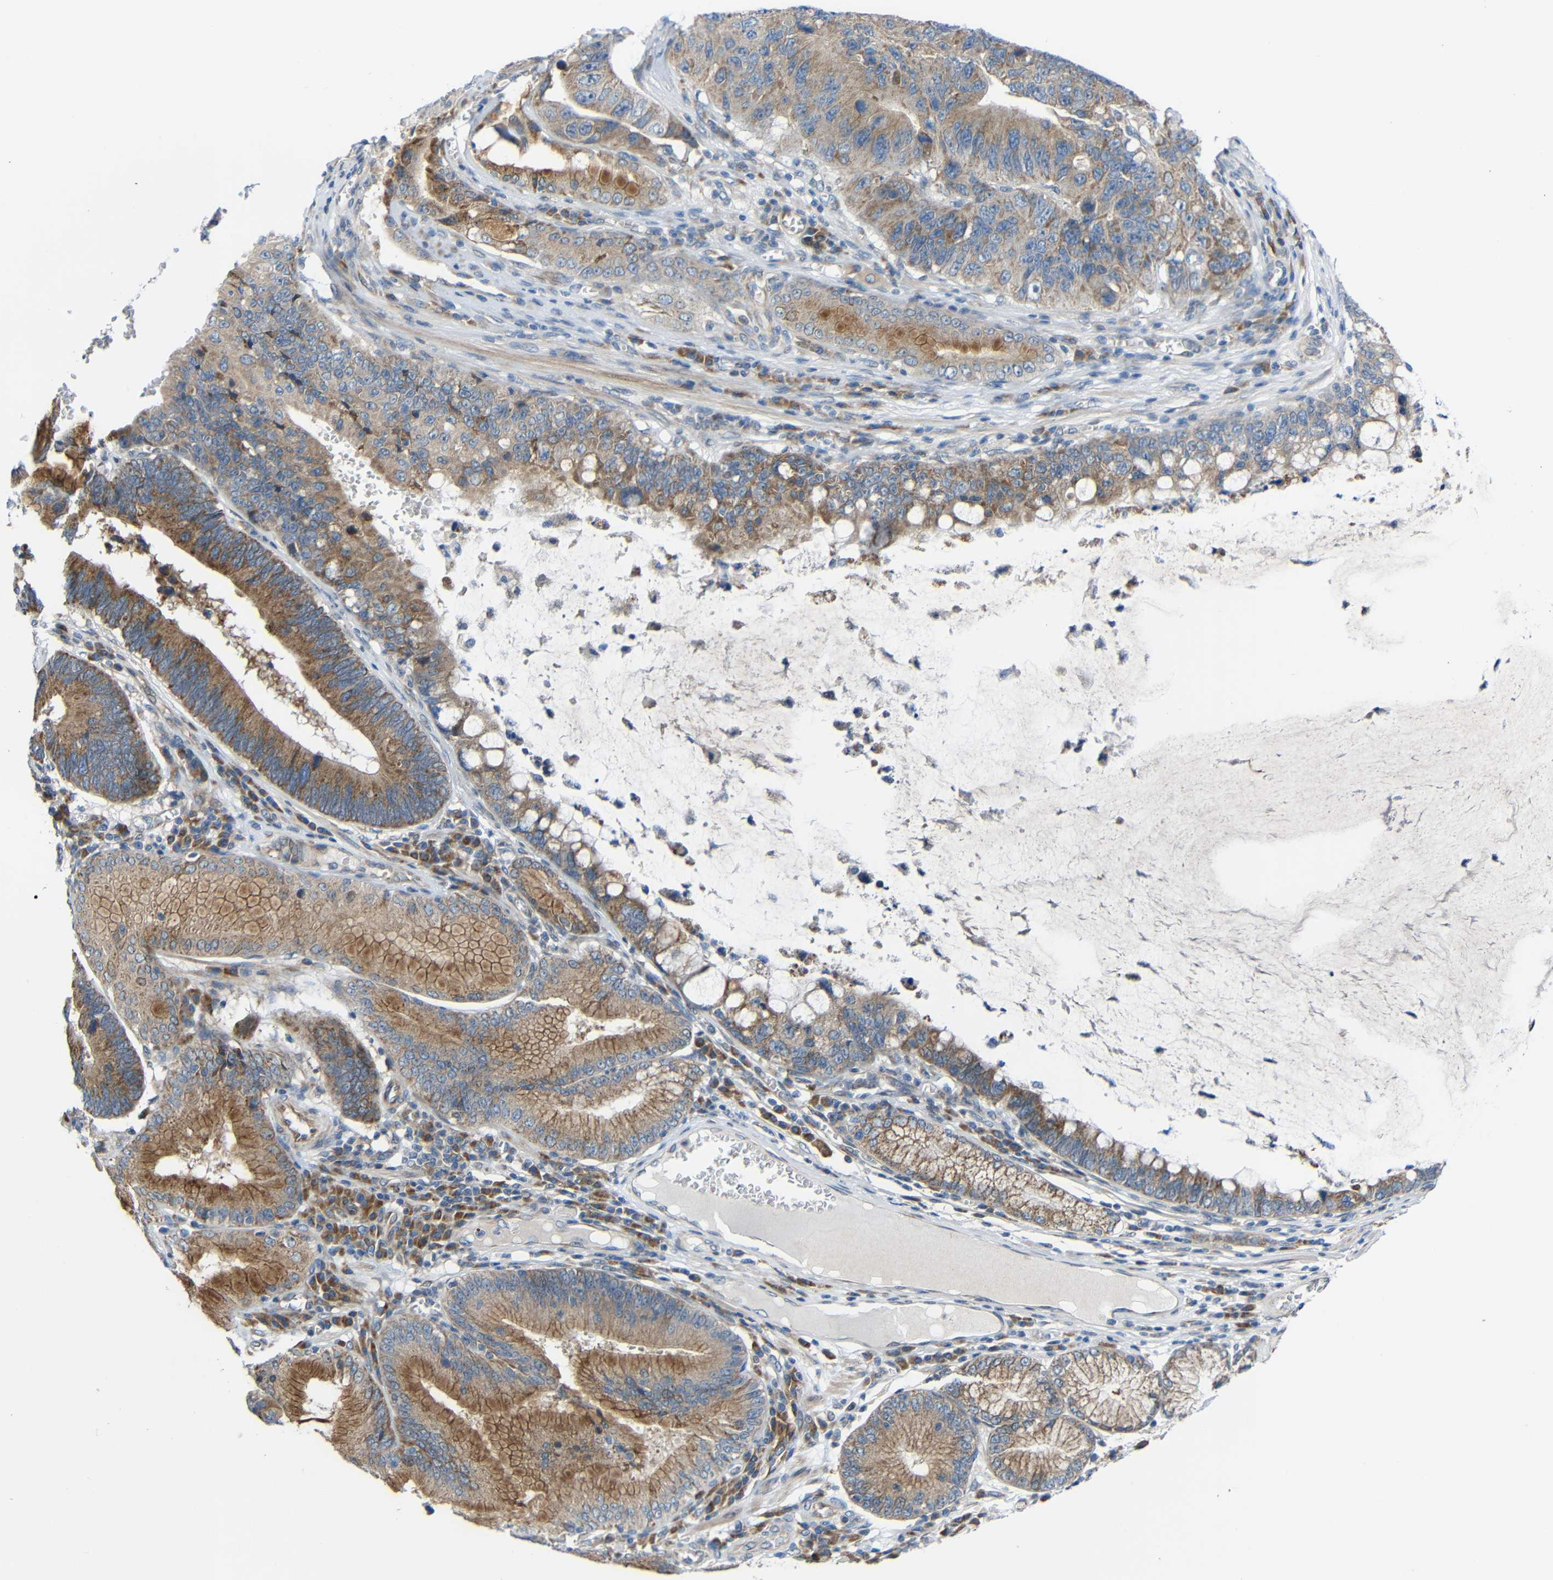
{"staining": {"intensity": "moderate", "quantity": ">75%", "location": "cytoplasmic/membranous"}, "tissue": "stomach cancer", "cell_type": "Tumor cells", "image_type": "cancer", "snomed": [{"axis": "morphology", "description": "Adenocarcinoma, NOS"}, {"axis": "topography", "description": "Stomach"}], "caption": "Immunohistochemical staining of adenocarcinoma (stomach) demonstrates medium levels of moderate cytoplasmic/membranous protein expression in approximately >75% of tumor cells.", "gene": "TMEM25", "patient": {"sex": "male", "age": 59}}